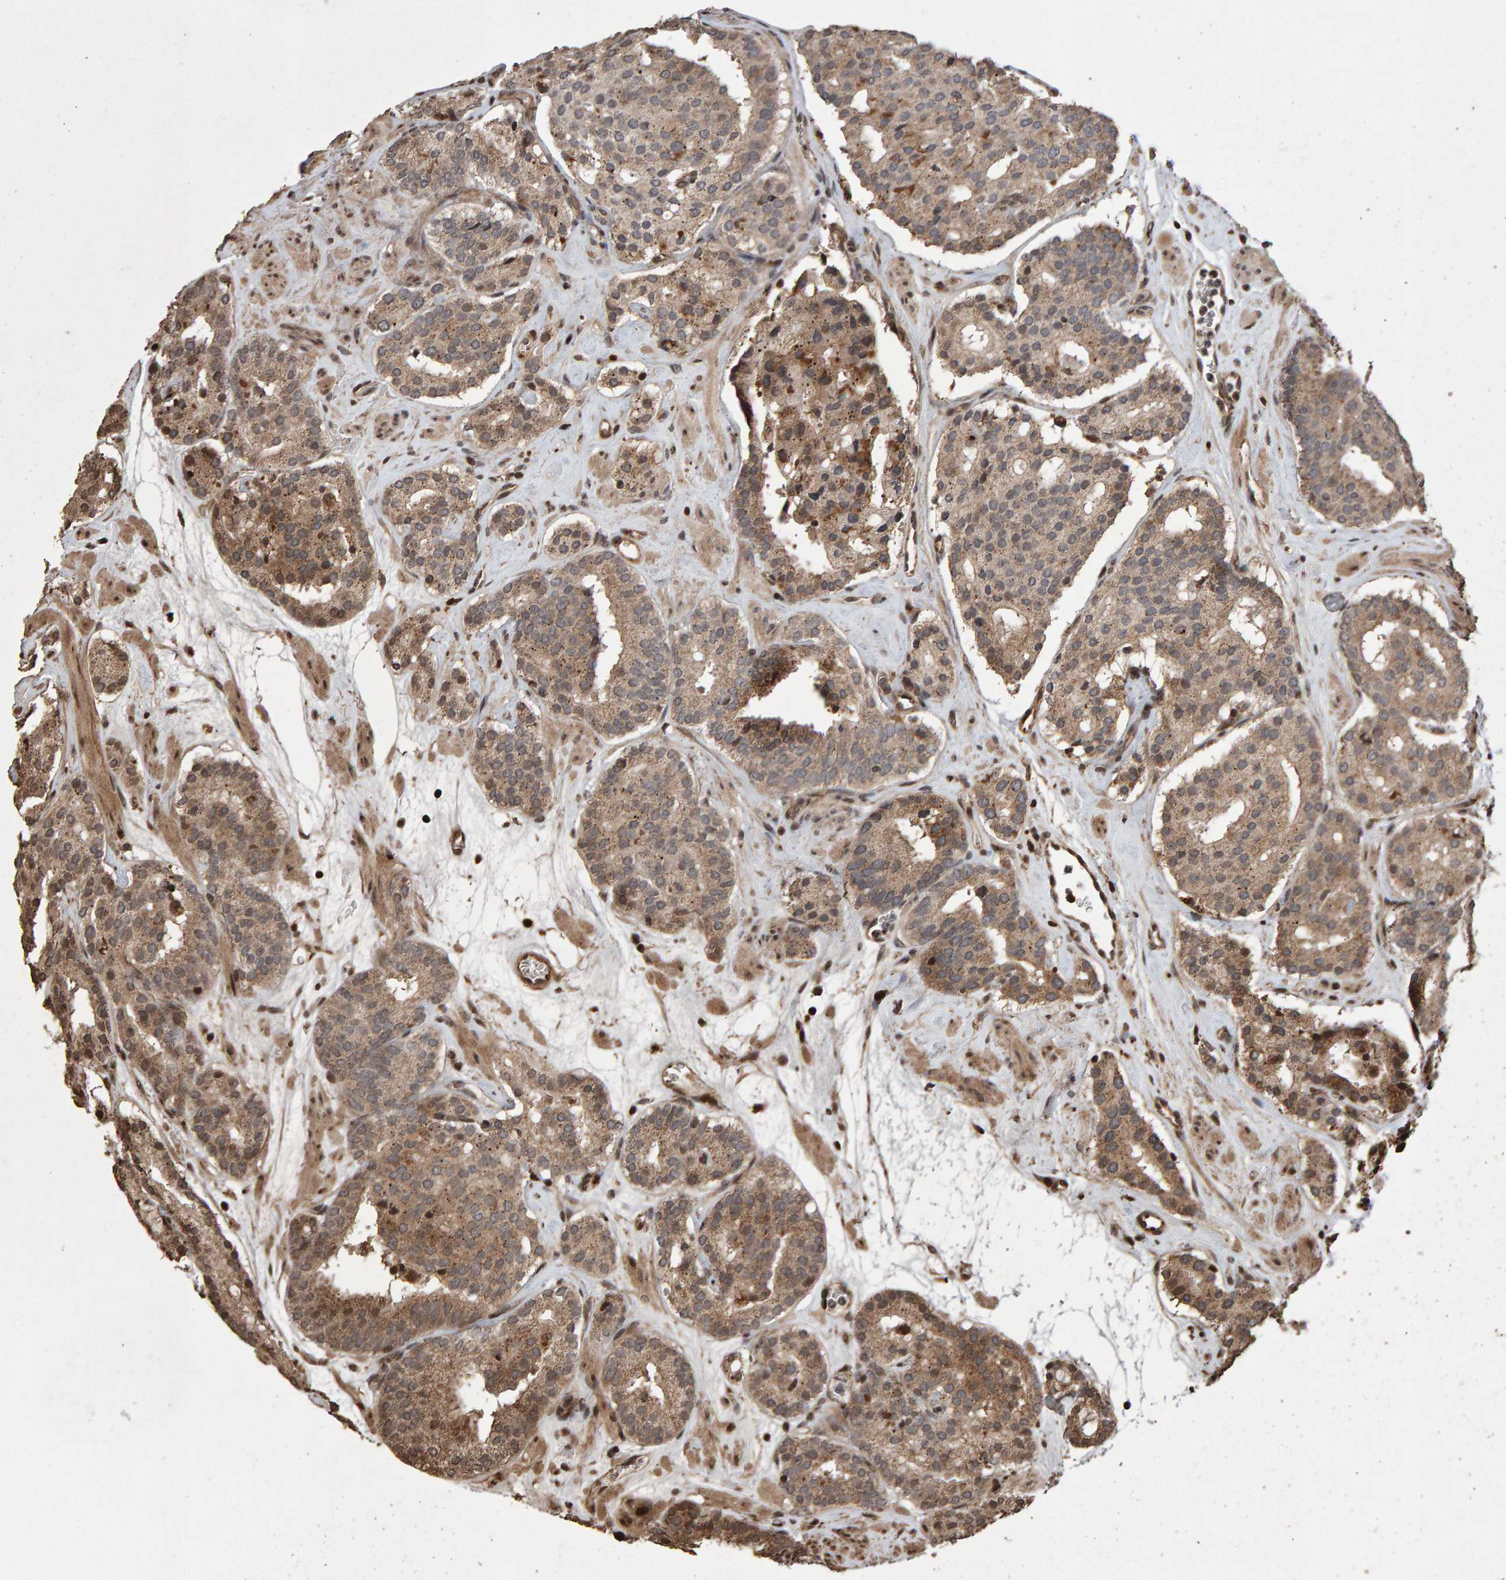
{"staining": {"intensity": "moderate", "quantity": ">75%", "location": "cytoplasmic/membranous"}, "tissue": "prostate cancer", "cell_type": "Tumor cells", "image_type": "cancer", "snomed": [{"axis": "morphology", "description": "Adenocarcinoma, Low grade"}, {"axis": "topography", "description": "Prostate"}], "caption": "Low-grade adenocarcinoma (prostate) tissue displays moderate cytoplasmic/membranous staining in approximately >75% of tumor cells, visualized by immunohistochemistry.", "gene": "OSBP2", "patient": {"sex": "male", "age": 69}}